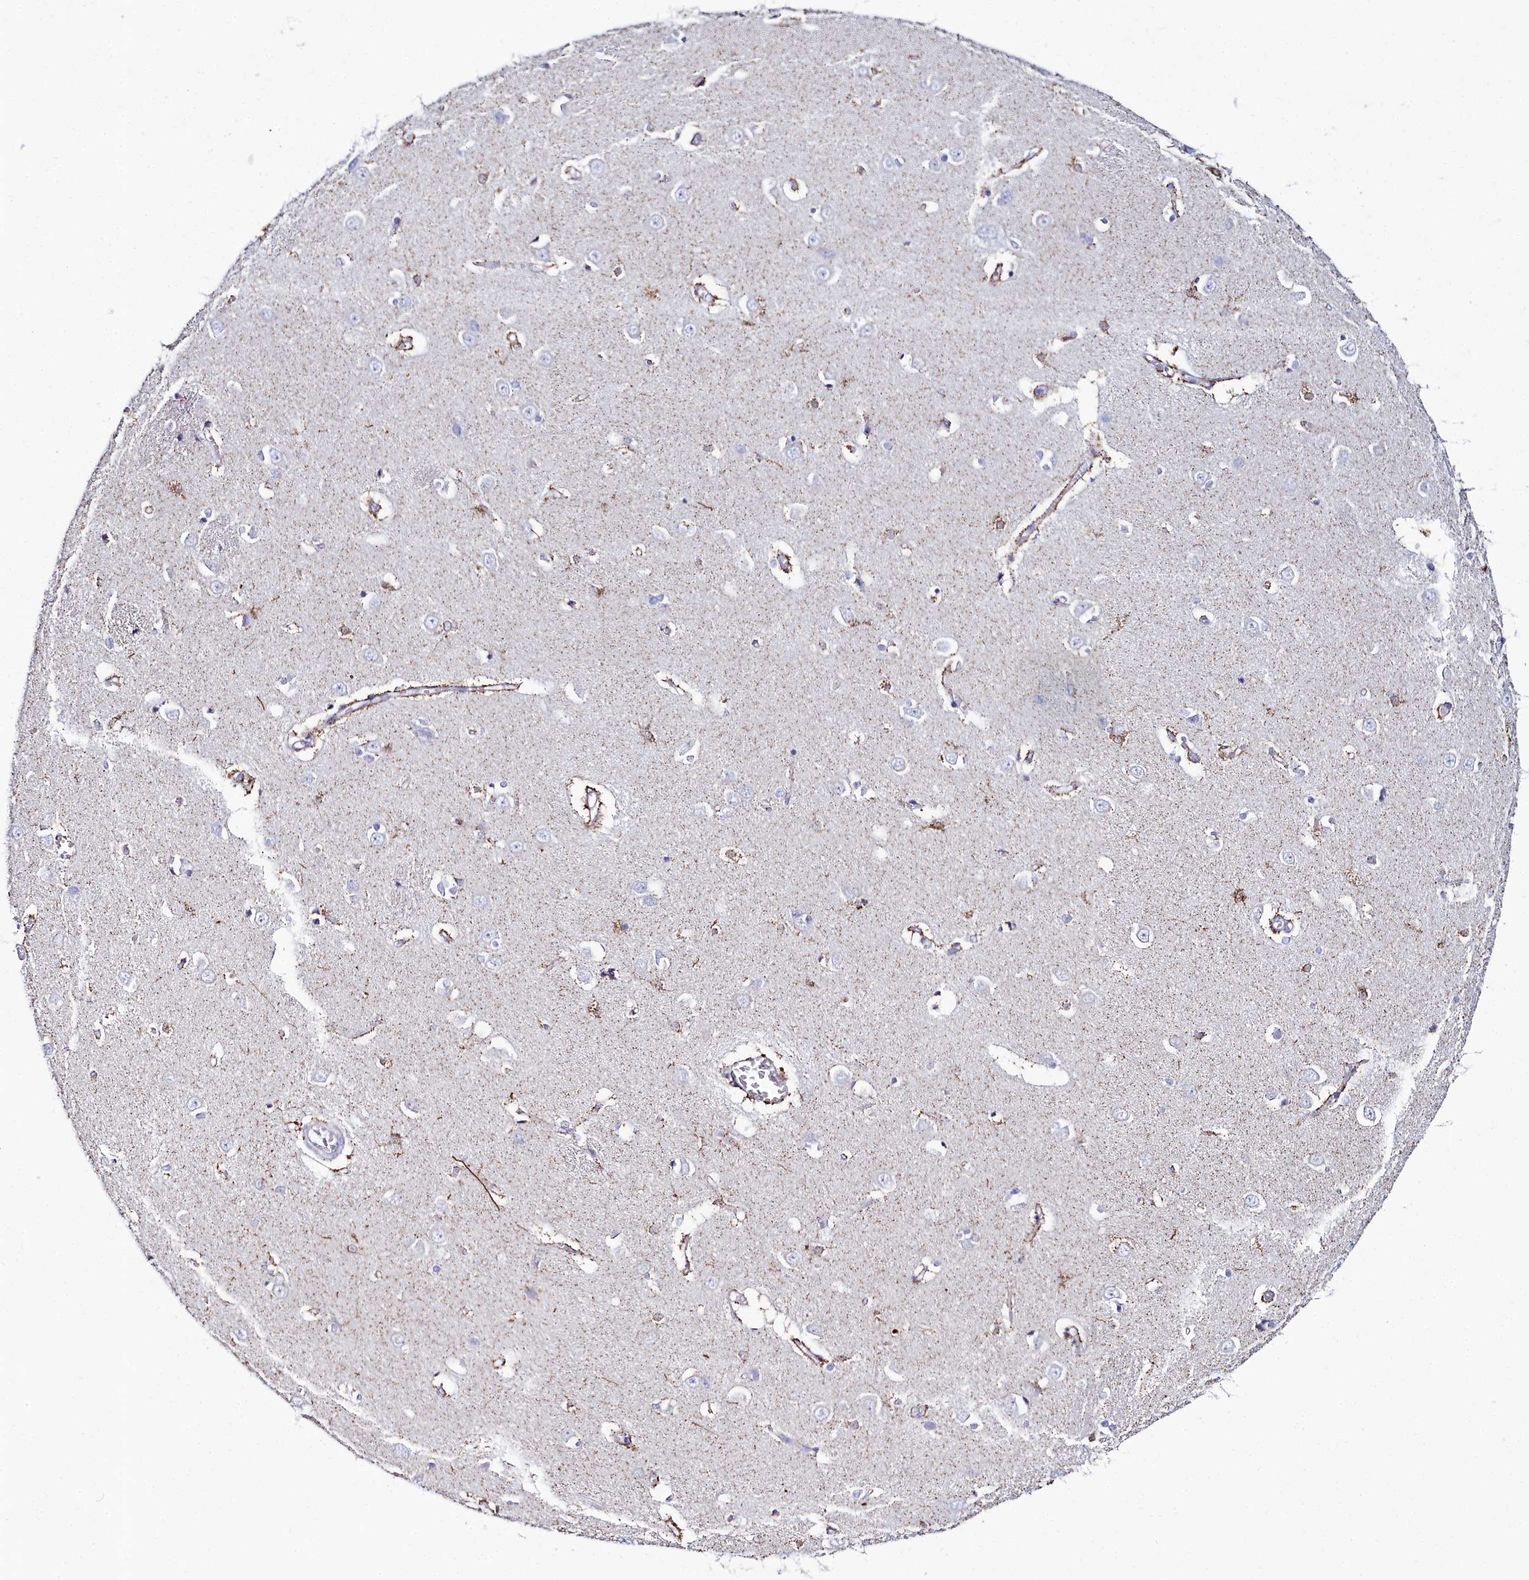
{"staining": {"intensity": "strong", "quantity": "<25%", "location": "cytoplasmic/membranous"}, "tissue": "caudate", "cell_type": "Glial cells", "image_type": "normal", "snomed": [{"axis": "morphology", "description": "Normal tissue, NOS"}, {"axis": "topography", "description": "Lateral ventricle wall"}], "caption": "IHC photomicrograph of normal caudate: human caudate stained using immunohistochemistry reveals medium levels of strong protein expression localized specifically in the cytoplasmic/membranous of glial cells, appearing as a cytoplasmic/membranous brown color.", "gene": "SLC49A3", "patient": {"sex": "male", "age": 37}}